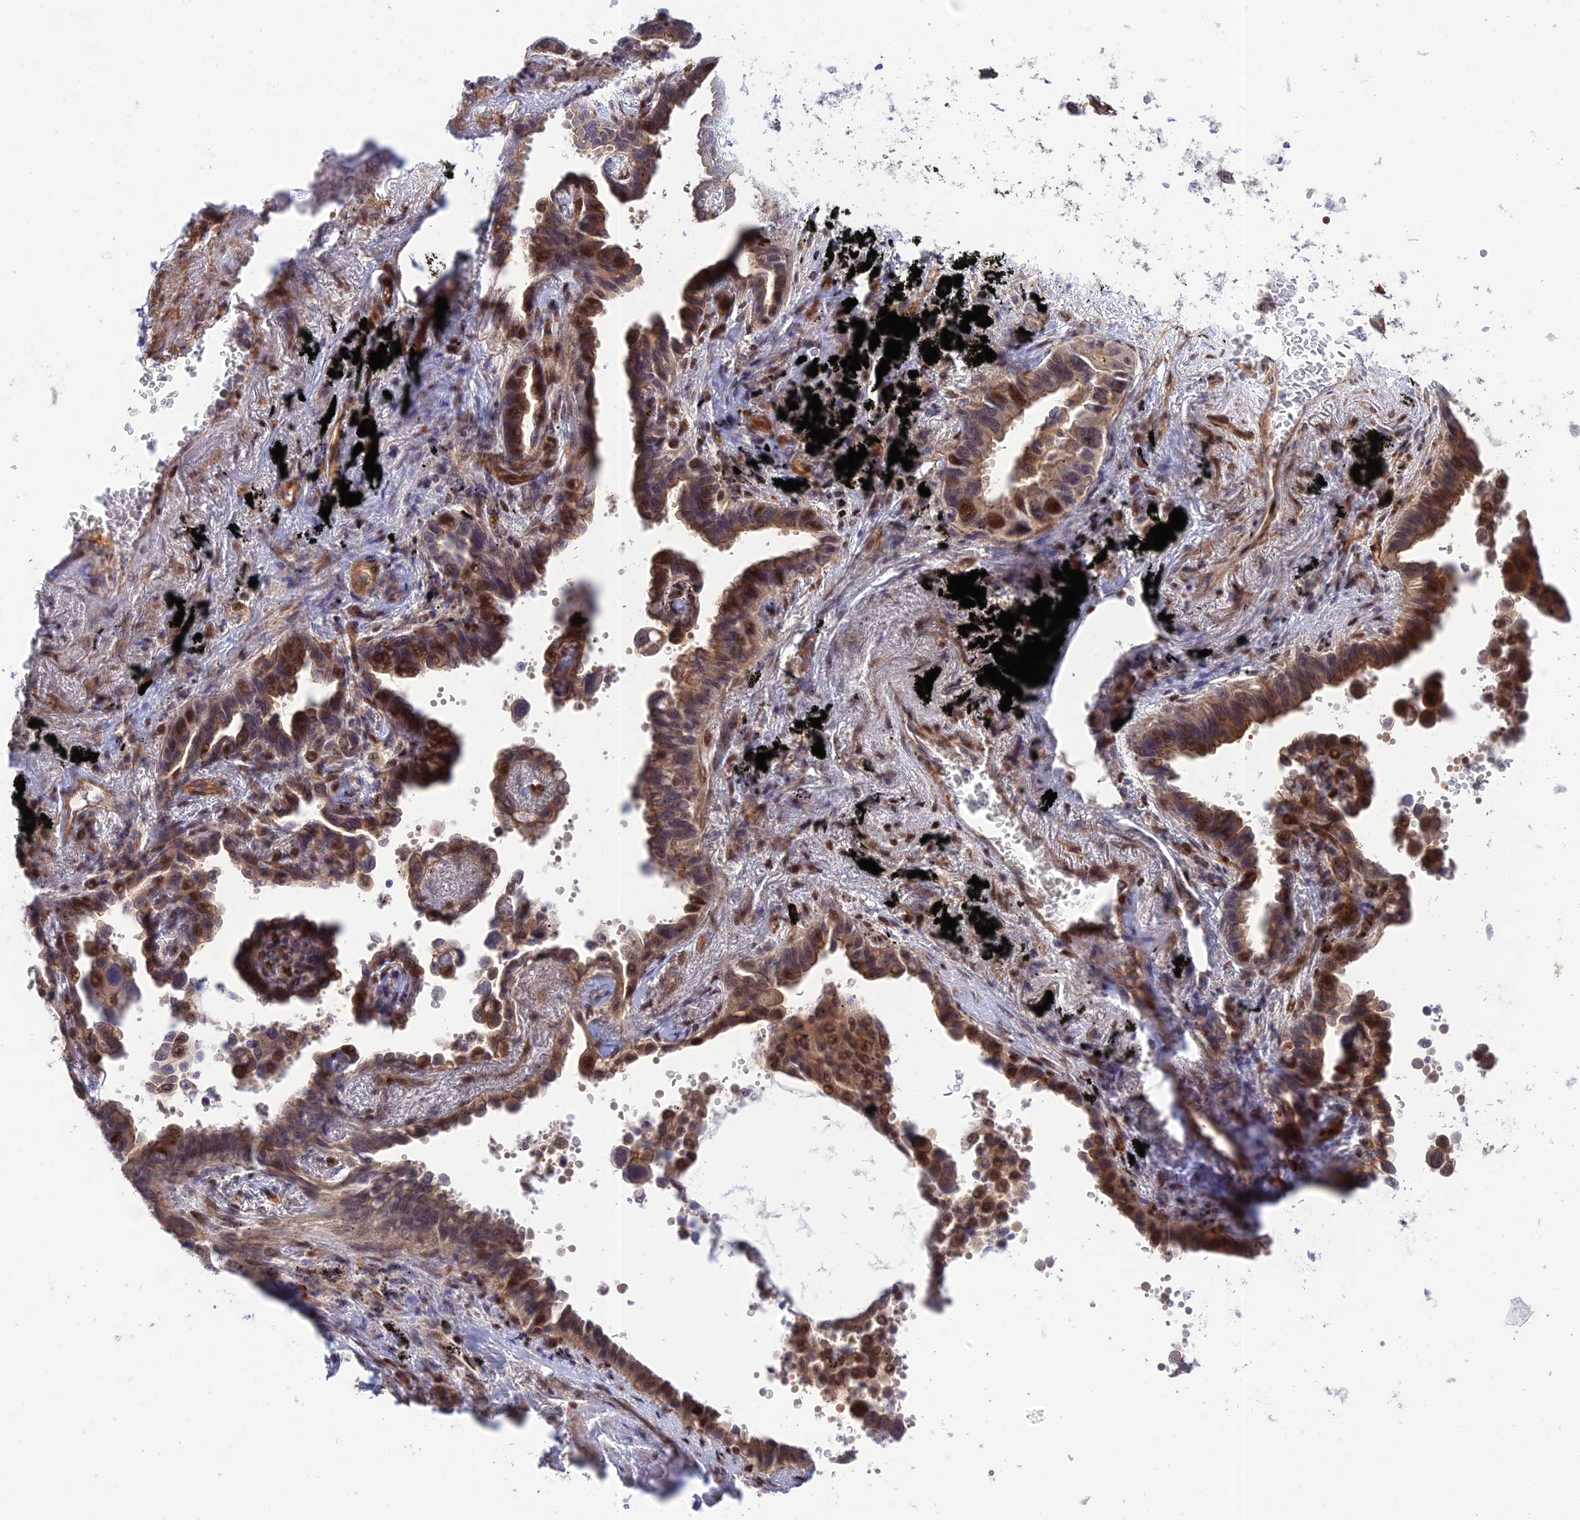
{"staining": {"intensity": "moderate", "quantity": "25%-75%", "location": "nuclear"}, "tissue": "lung cancer", "cell_type": "Tumor cells", "image_type": "cancer", "snomed": [{"axis": "morphology", "description": "Adenocarcinoma, NOS"}, {"axis": "topography", "description": "Lung"}], "caption": "Lung cancer tissue reveals moderate nuclear staining in approximately 25%-75% of tumor cells, visualized by immunohistochemistry.", "gene": "ZNF584", "patient": {"sex": "male", "age": 67}}